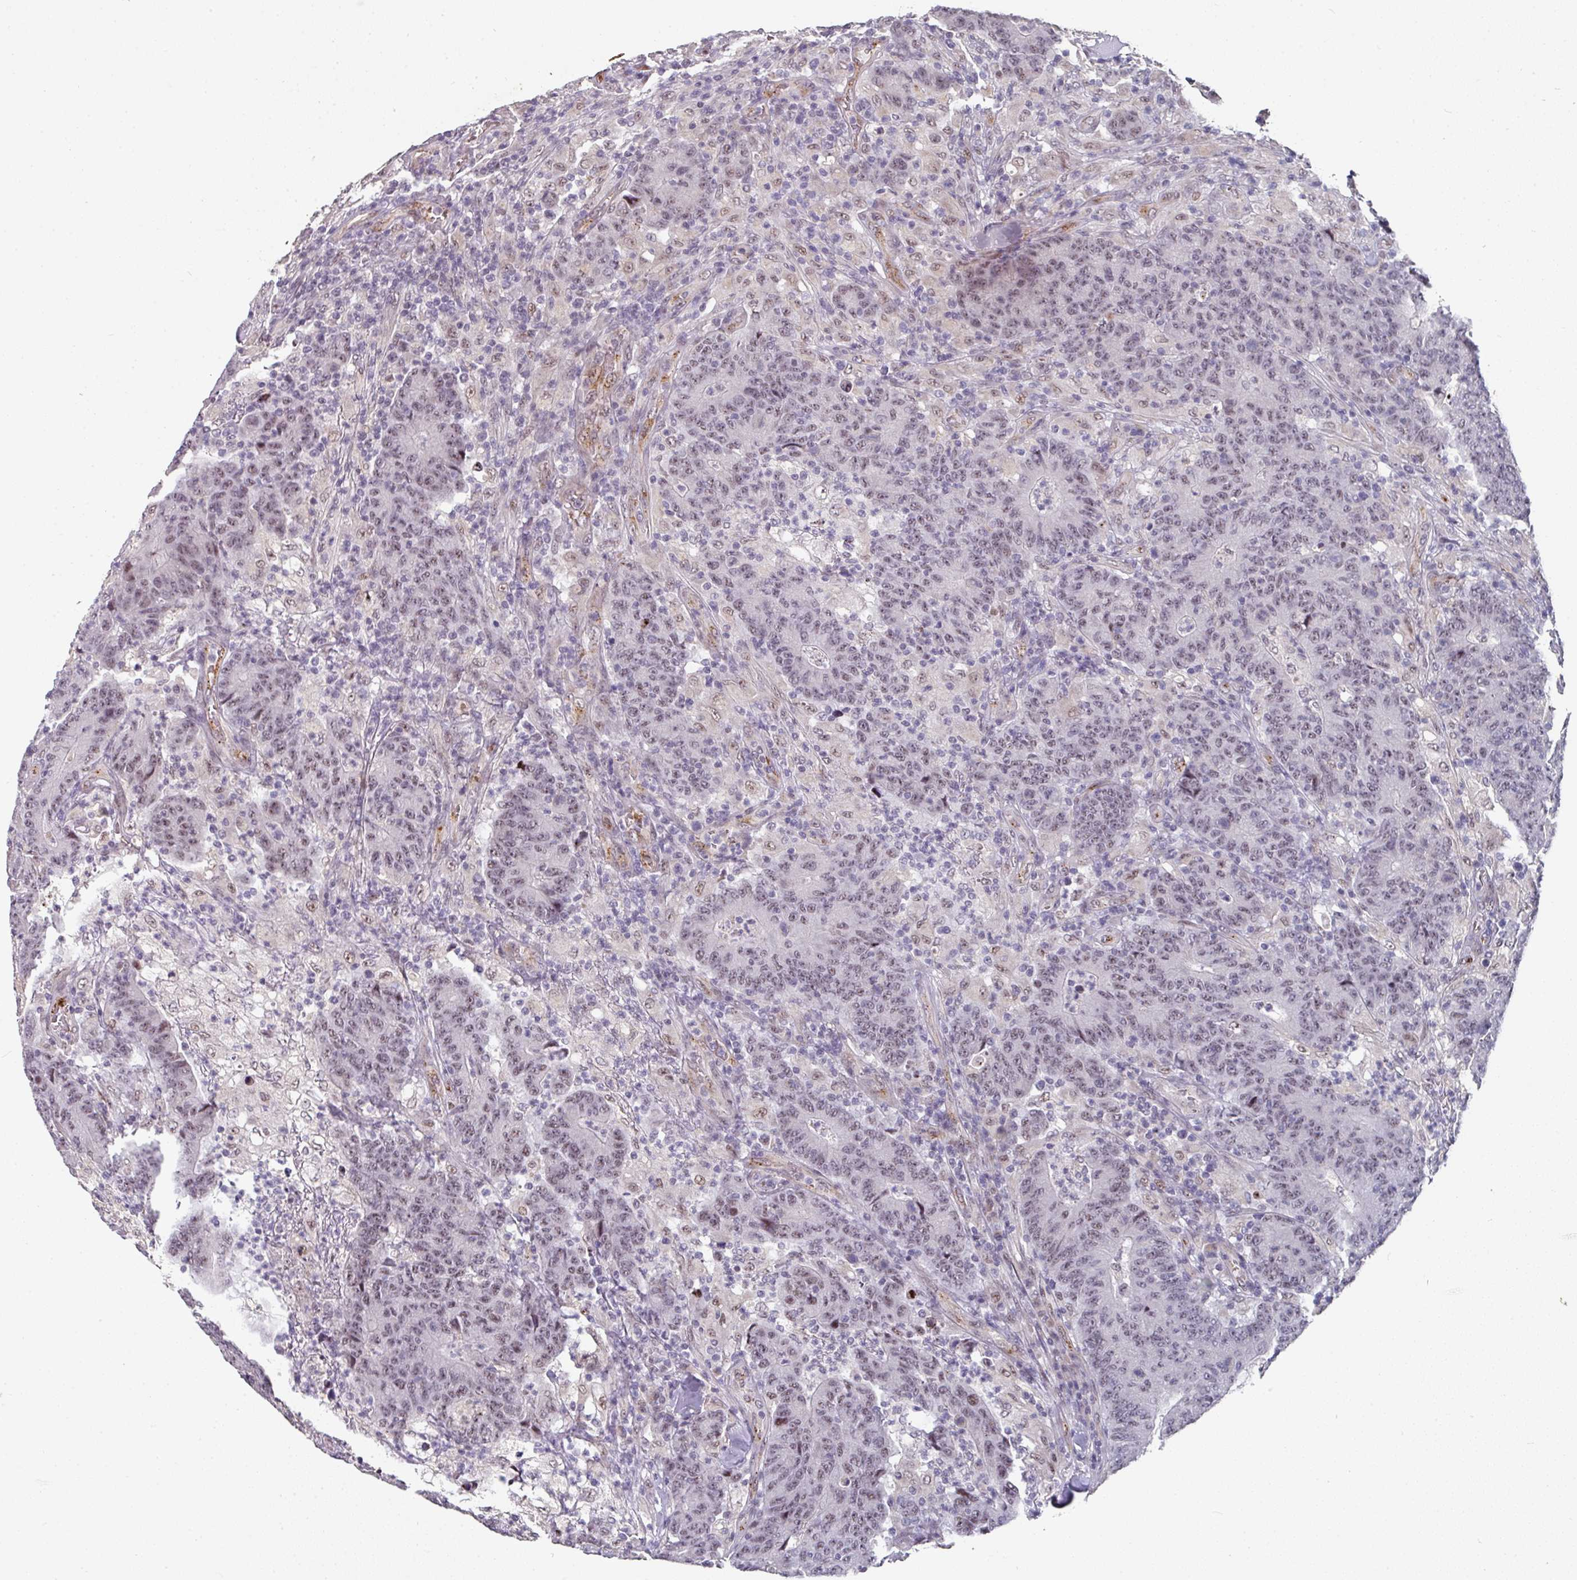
{"staining": {"intensity": "weak", "quantity": ">75%", "location": "nuclear"}, "tissue": "colorectal cancer", "cell_type": "Tumor cells", "image_type": "cancer", "snomed": [{"axis": "morphology", "description": "Adenocarcinoma, NOS"}, {"axis": "topography", "description": "Colon"}], "caption": "Weak nuclear positivity is identified in approximately >75% of tumor cells in adenocarcinoma (colorectal).", "gene": "SIDT2", "patient": {"sex": "female", "age": 75}}